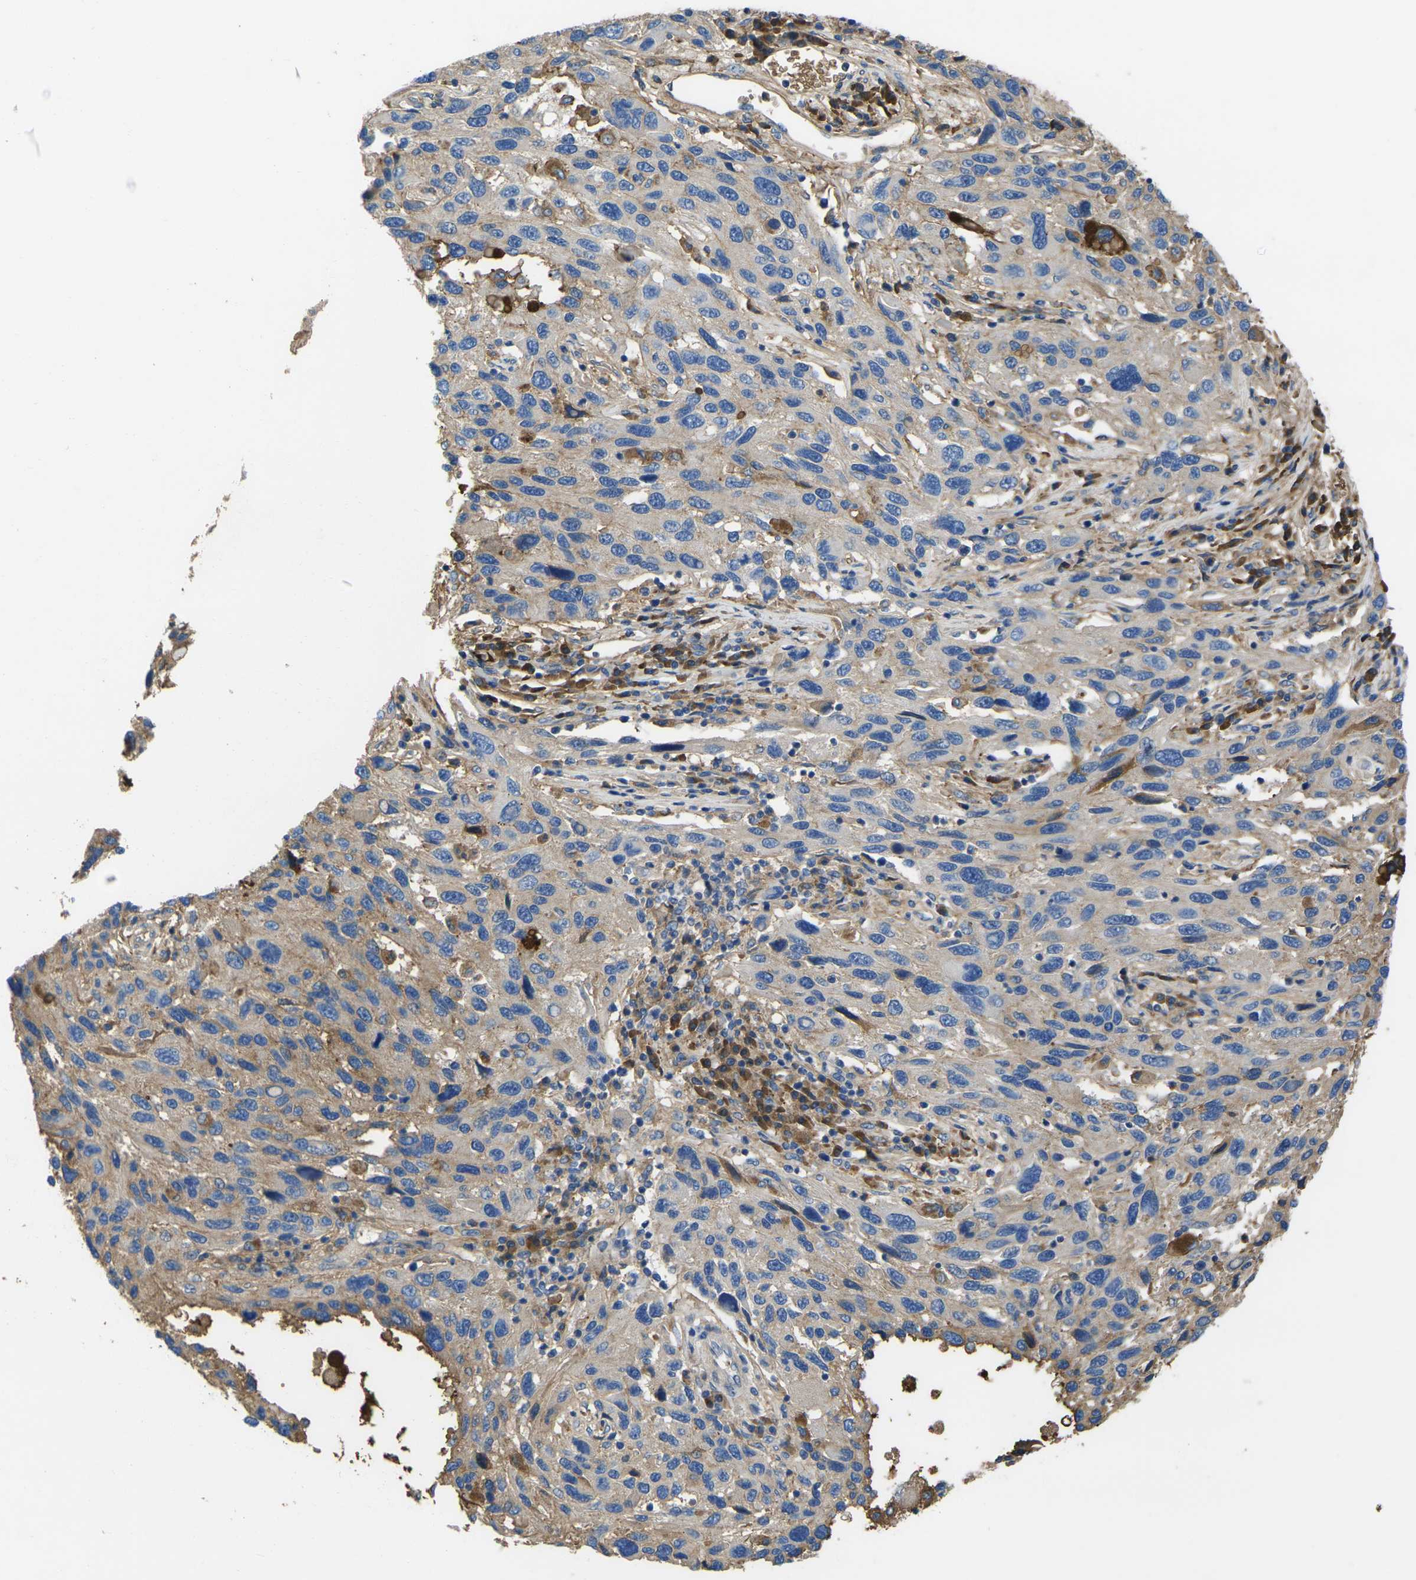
{"staining": {"intensity": "moderate", "quantity": "25%-75%", "location": "cytoplasmic/membranous"}, "tissue": "melanoma", "cell_type": "Tumor cells", "image_type": "cancer", "snomed": [{"axis": "morphology", "description": "Malignant melanoma, NOS"}, {"axis": "topography", "description": "Skin"}], "caption": "A brown stain shows moderate cytoplasmic/membranous expression of a protein in human melanoma tumor cells. (DAB IHC, brown staining for protein, blue staining for nuclei).", "gene": "GREM2", "patient": {"sex": "male", "age": 53}}